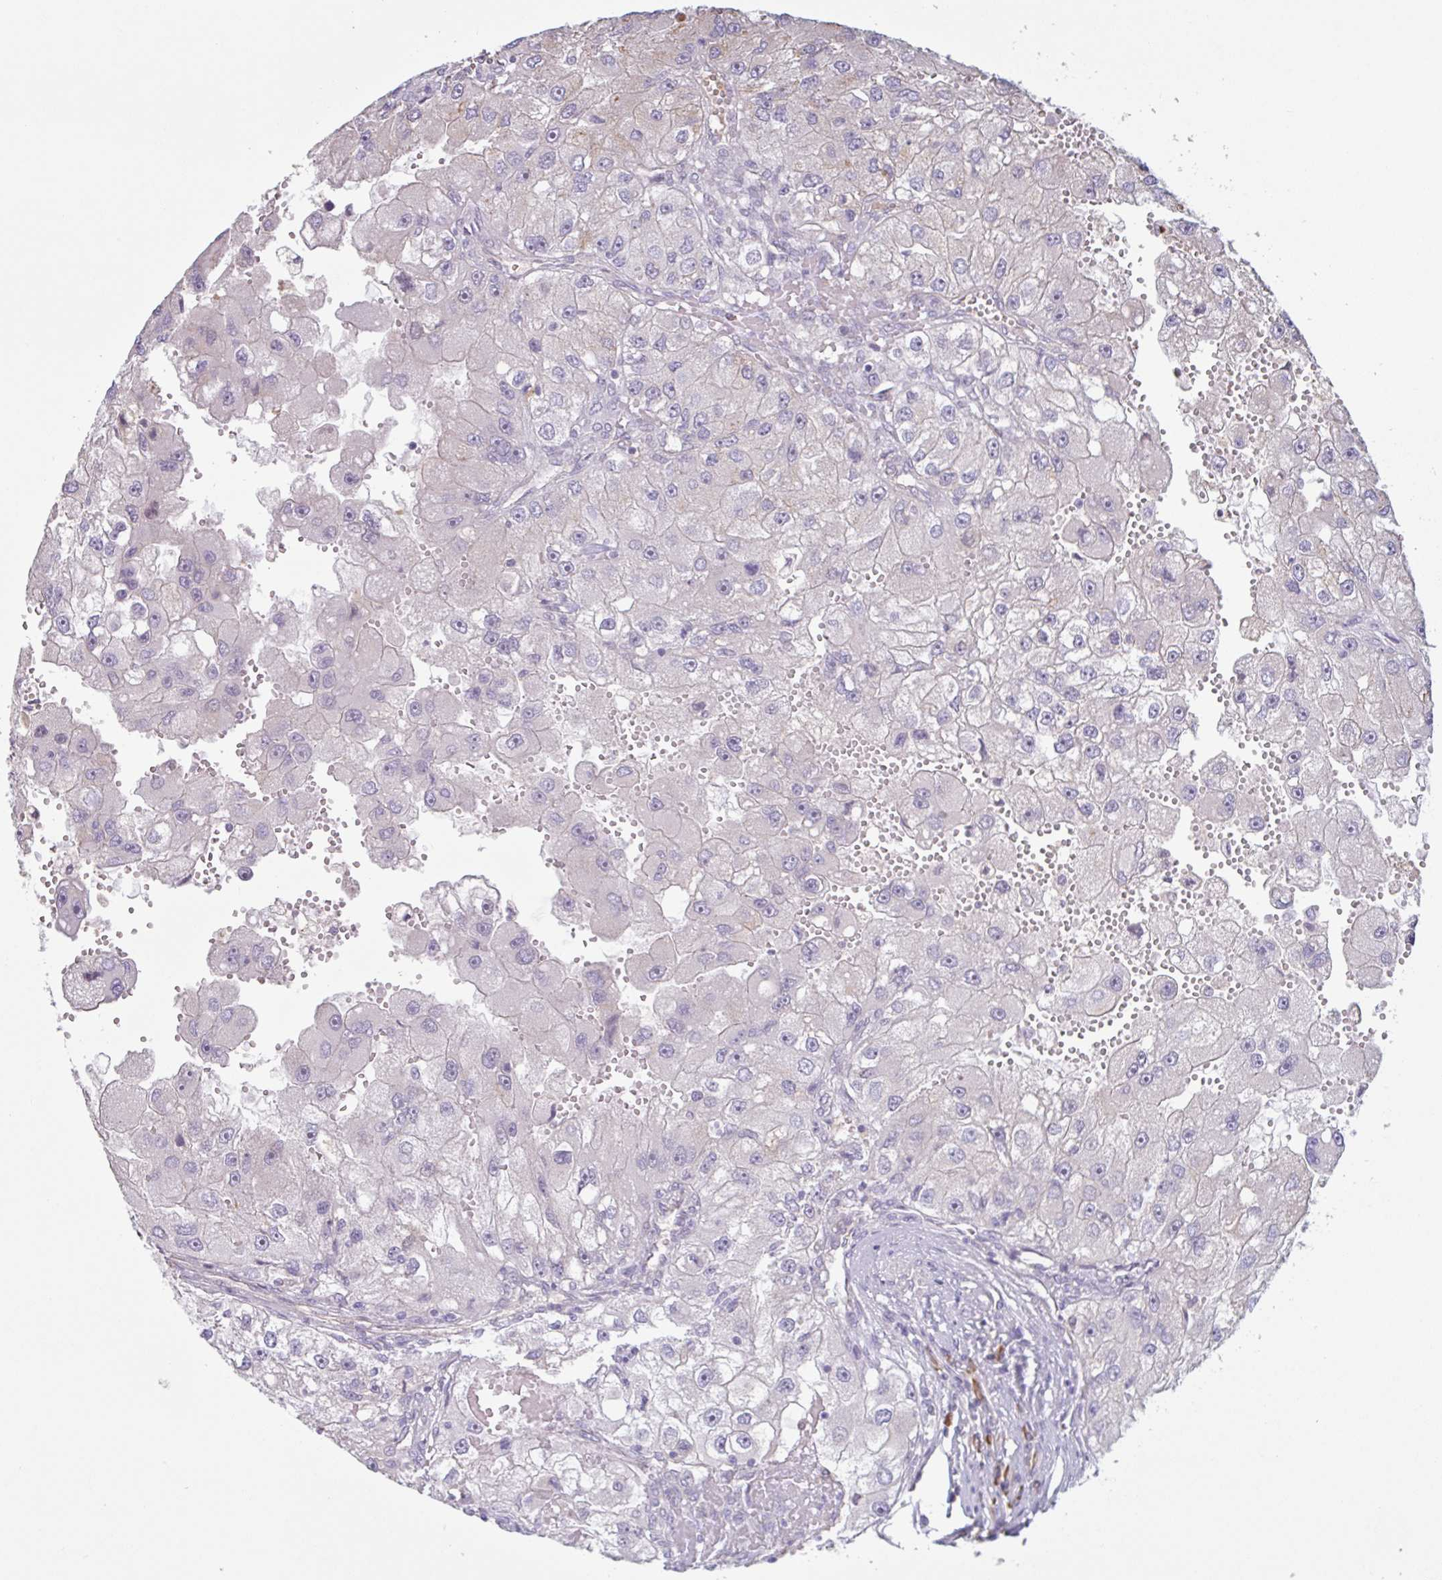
{"staining": {"intensity": "negative", "quantity": "none", "location": "none"}, "tissue": "renal cancer", "cell_type": "Tumor cells", "image_type": "cancer", "snomed": [{"axis": "morphology", "description": "Adenocarcinoma, NOS"}, {"axis": "topography", "description": "Kidney"}], "caption": "Immunohistochemistry of renal adenocarcinoma demonstrates no expression in tumor cells.", "gene": "TAF1D", "patient": {"sex": "male", "age": 63}}